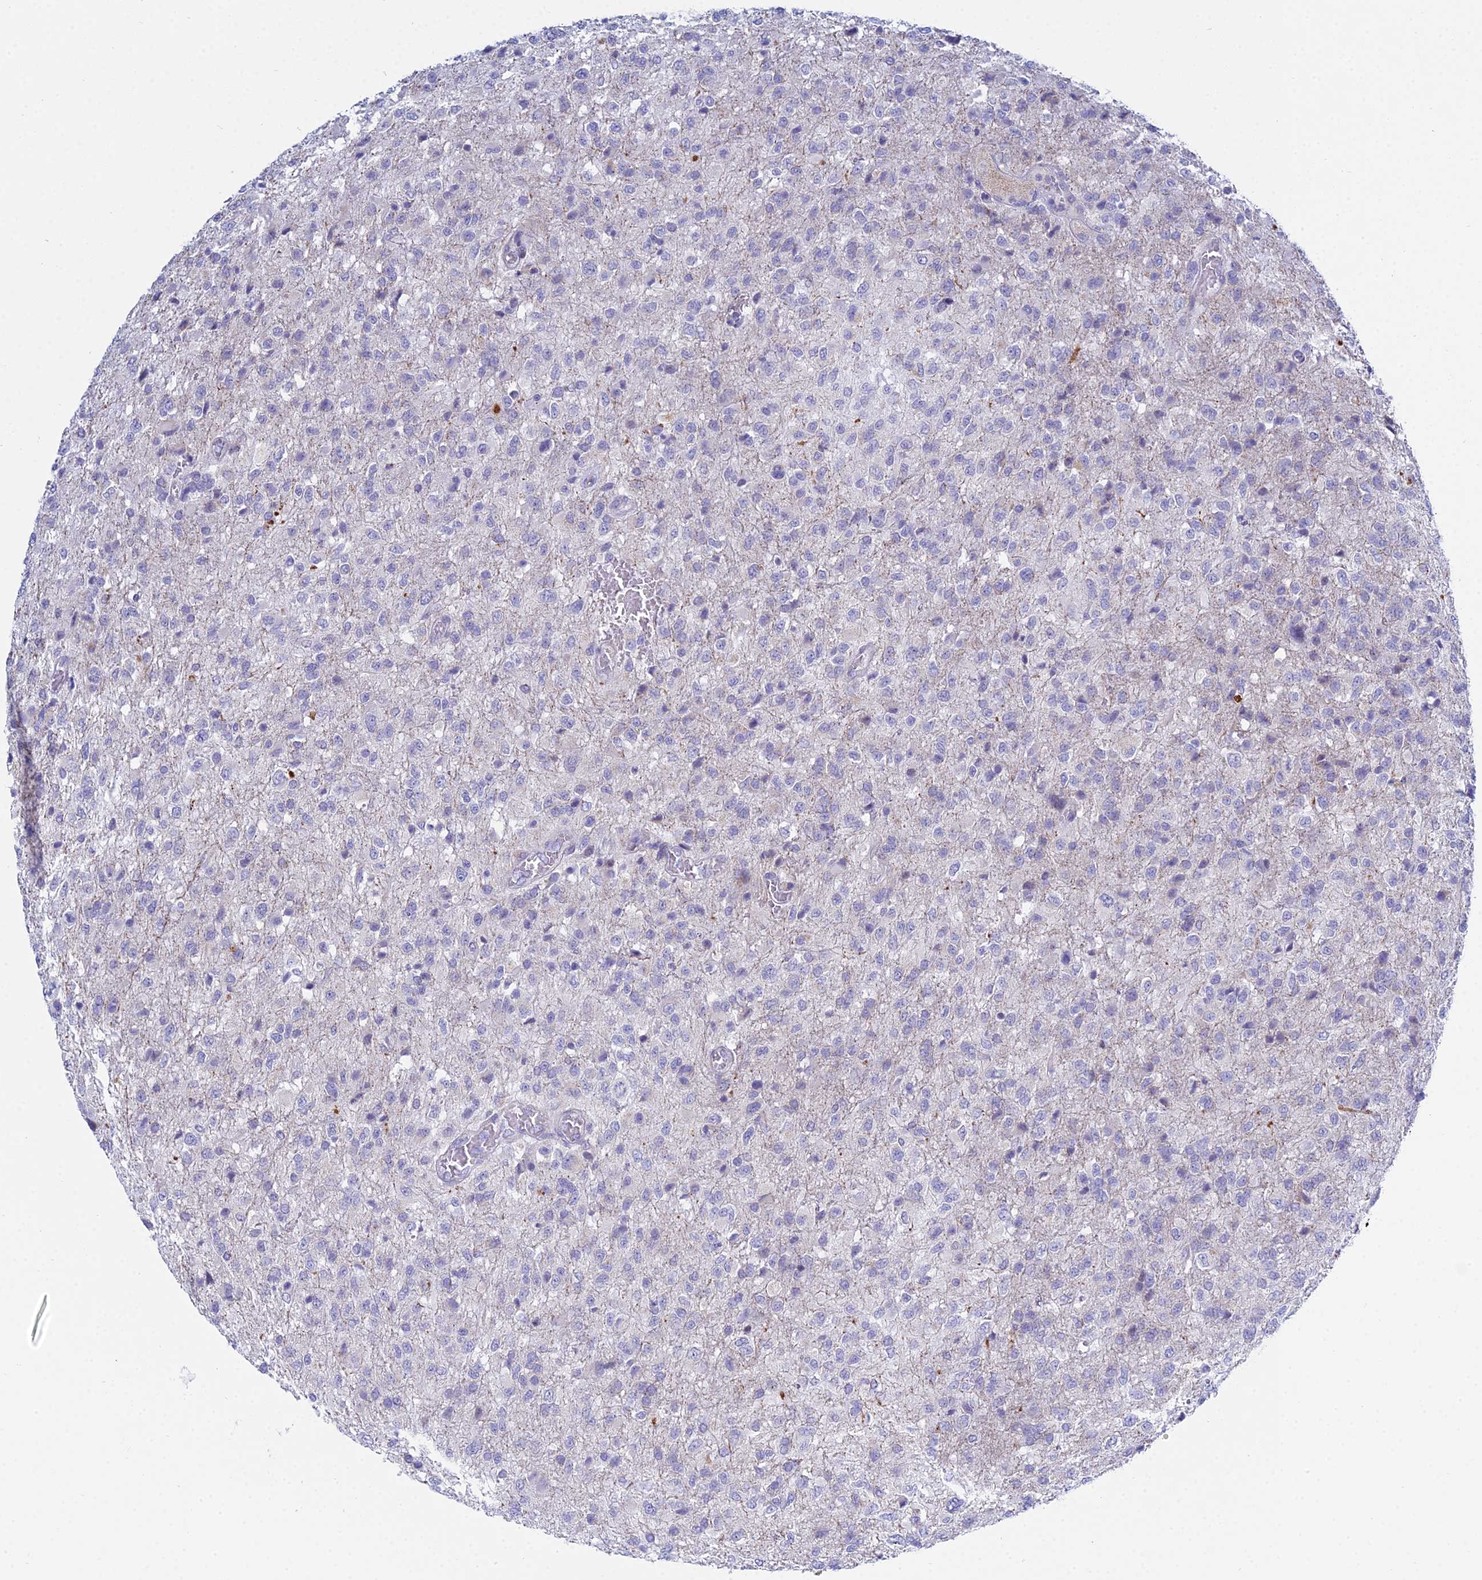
{"staining": {"intensity": "negative", "quantity": "none", "location": "none"}, "tissue": "glioma", "cell_type": "Tumor cells", "image_type": "cancer", "snomed": [{"axis": "morphology", "description": "Glioma, malignant, High grade"}, {"axis": "topography", "description": "Brain"}], "caption": "Immunohistochemistry micrograph of malignant high-grade glioma stained for a protein (brown), which reveals no positivity in tumor cells.", "gene": "PRR13", "patient": {"sex": "female", "age": 74}}